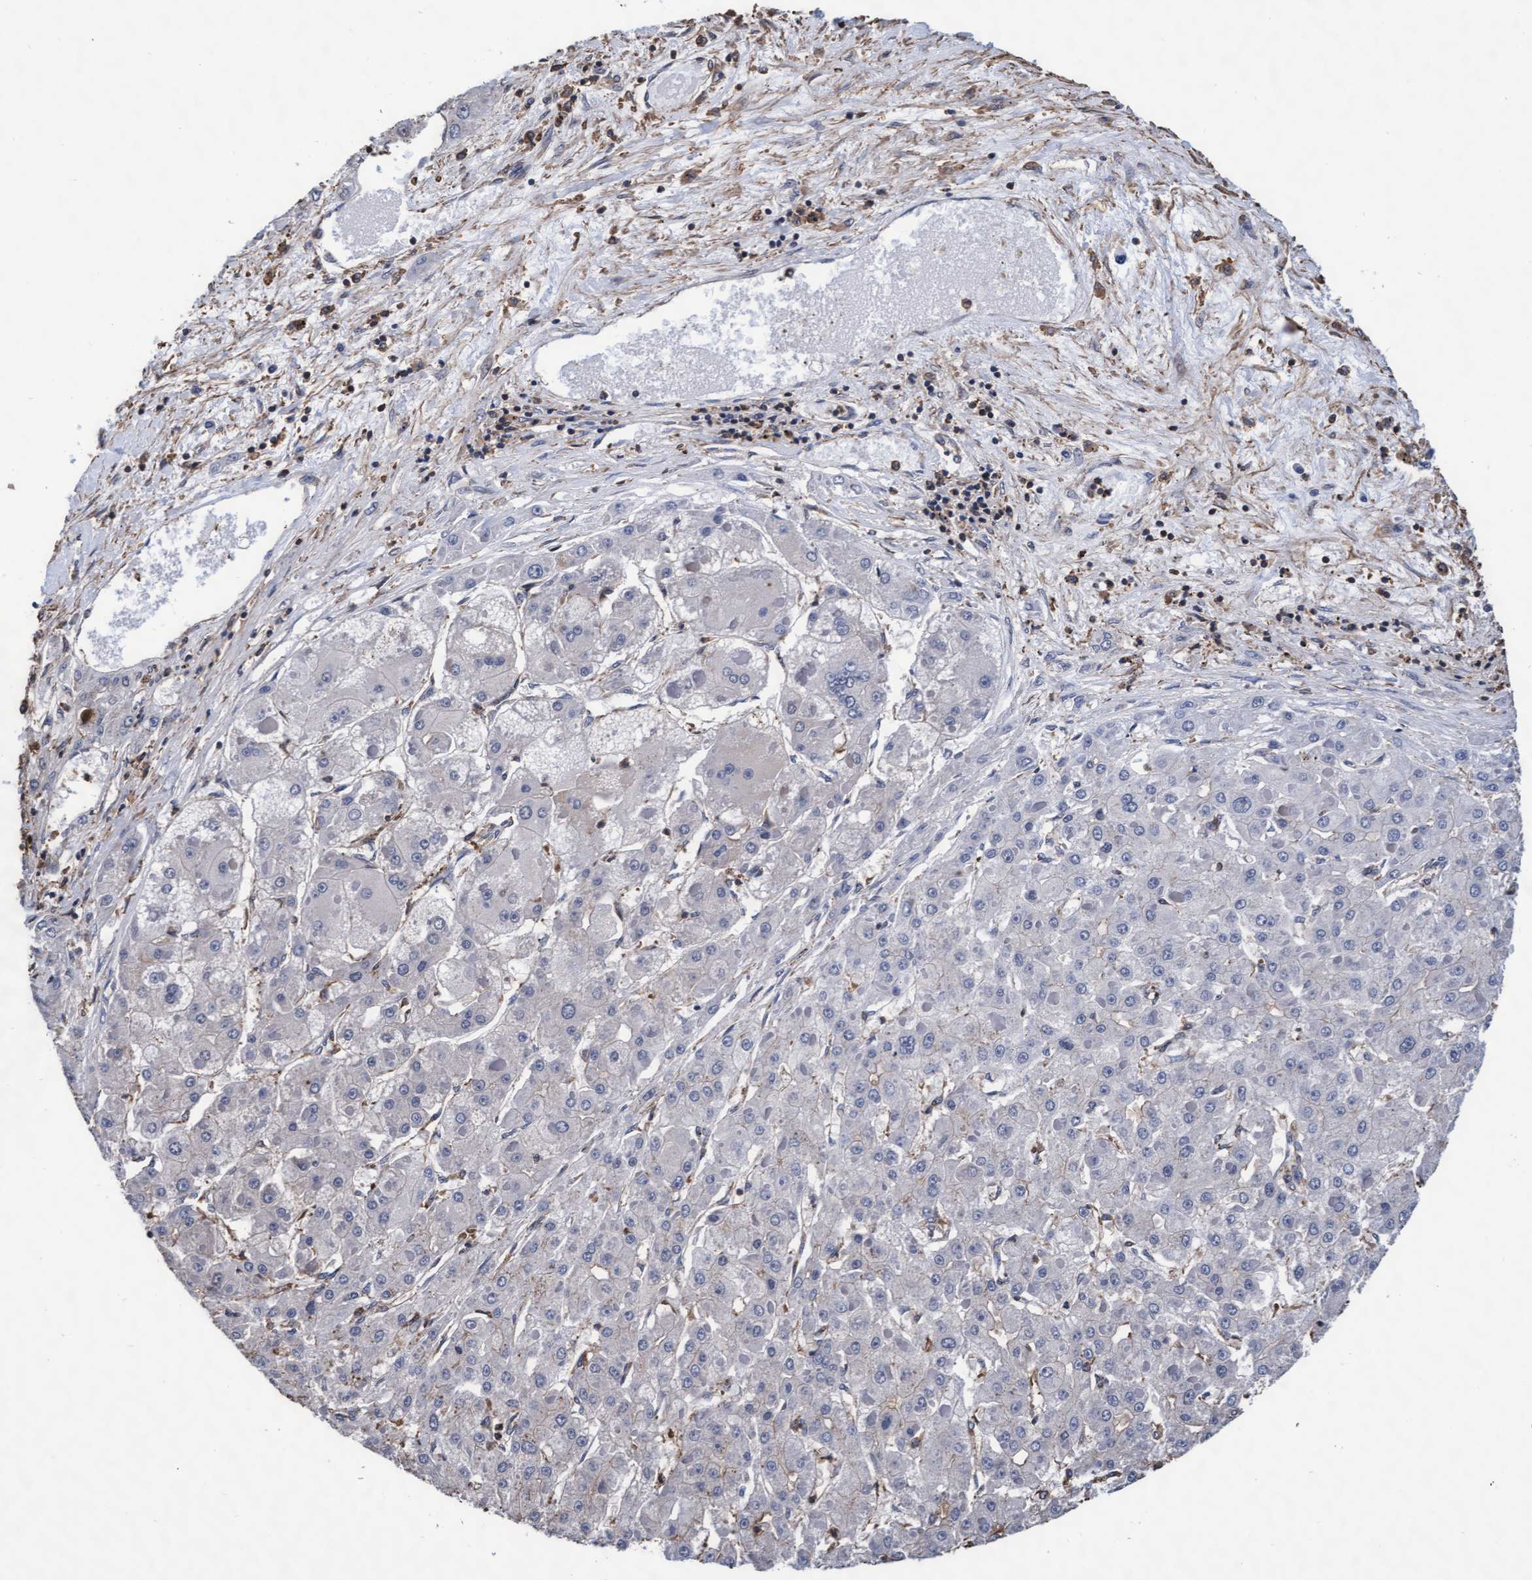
{"staining": {"intensity": "negative", "quantity": "none", "location": "none"}, "tissue": "liver cancer", "cell_type": "Tumor cells", "image_type": "cancer", "snomed": [{"axis": "morphology", "description": "Carcinoma, Hepatocellular, NOS"}, {"axis": "topography", "description": "Liver"}], "caption": "Tumor cells are negative for brown protein staining in hepatocellular carcinoma (liver).", "gene": "GRHPR", "patient": {"sex": "female", "age": 73}}